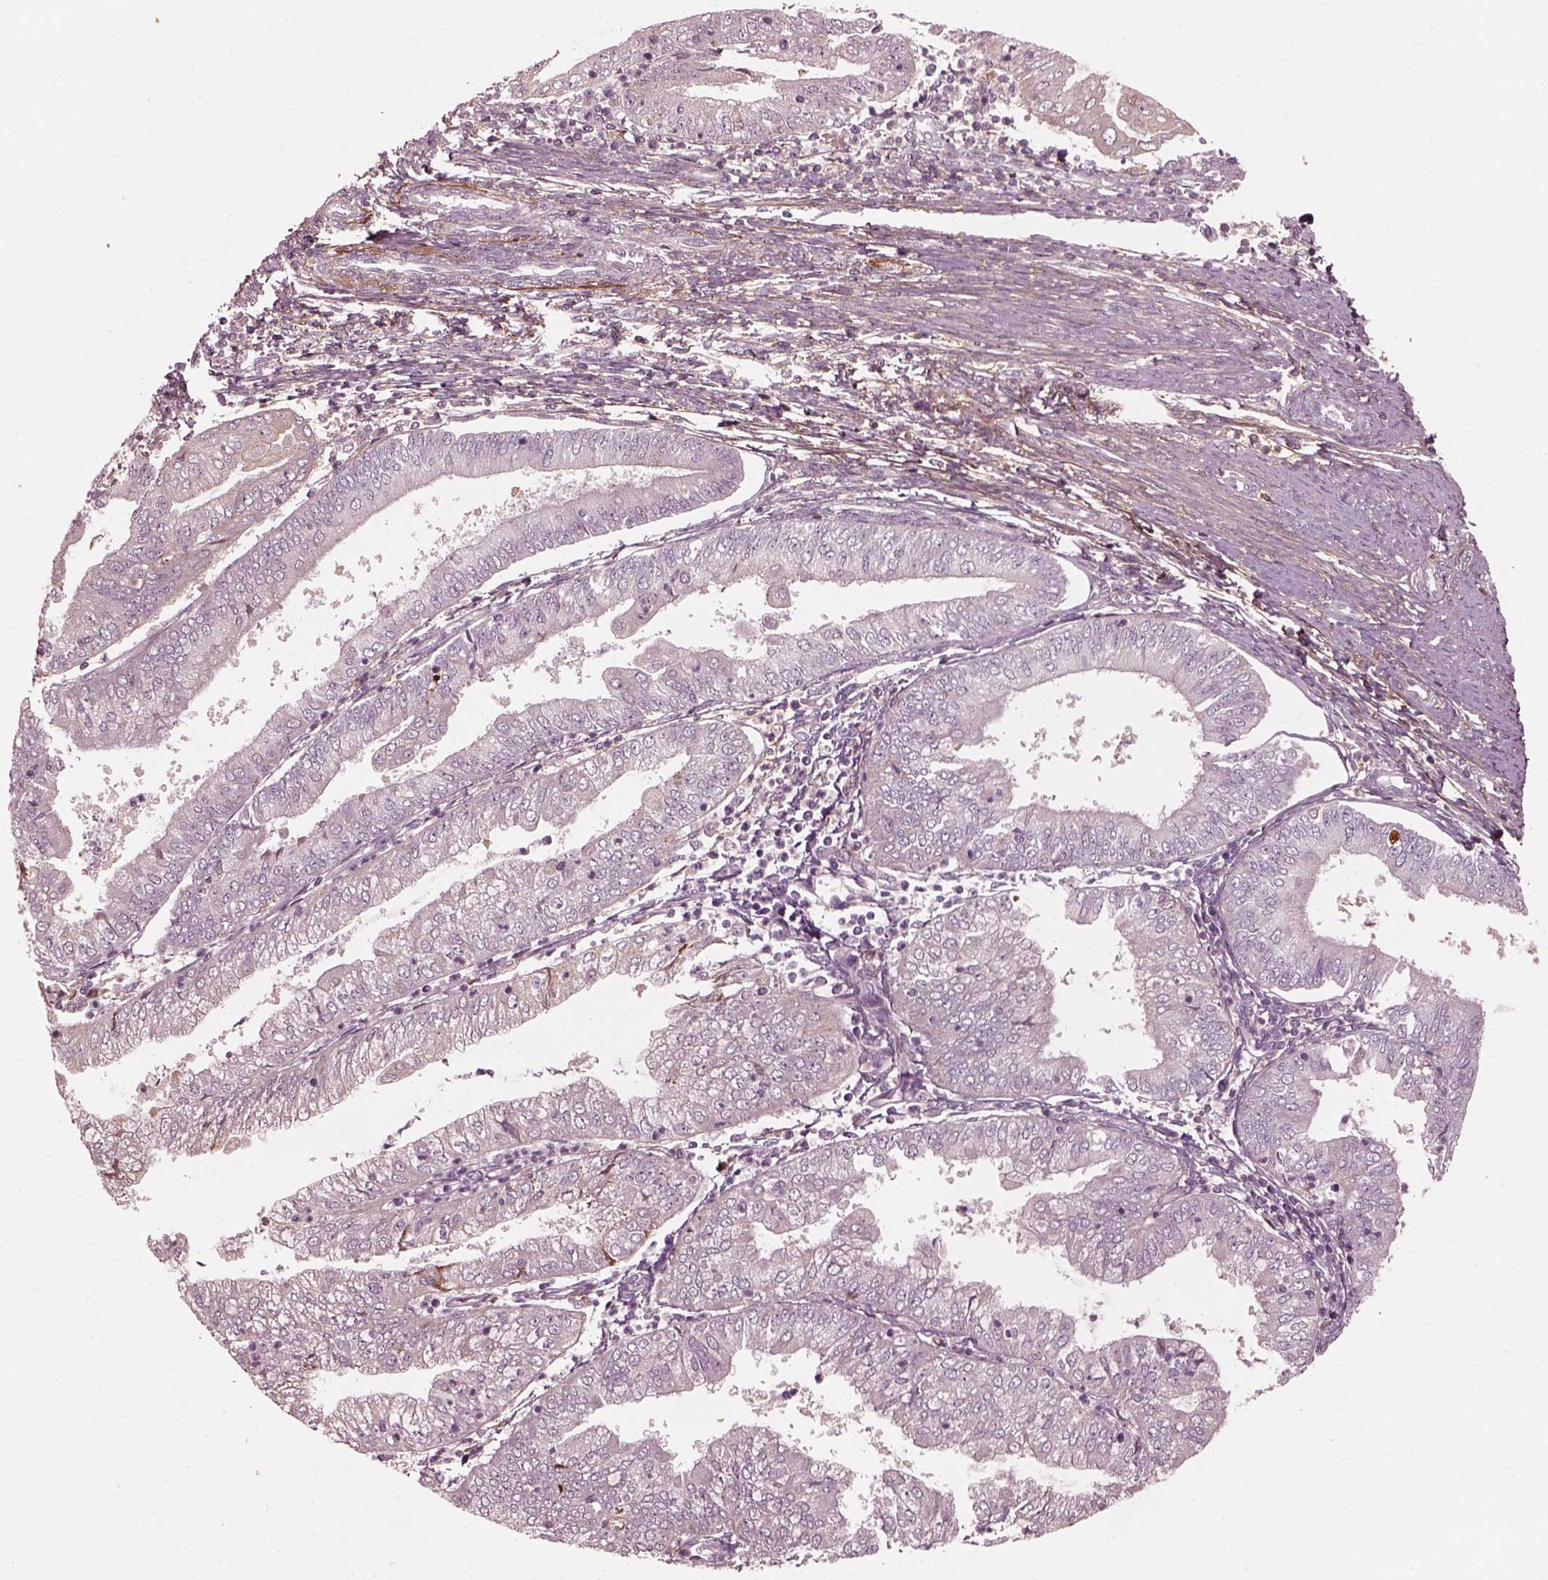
{"staining": {"intensity": "negative", "quantity": "none", "location": "none"}, "tissue": "endometrial cancer", "cell_type": "Tumor cells", "image_type": "cancer", "snomed": [{"axis": "morphology", "description": "Adenocarcinoma, NOS"}, {"axis": "topography", "description": "Endometrium"}], "caption": "DAB (3,3'-diaminobenzidine) immunohistochemical staining of endometrial adenocarcinoma exhibits no significant expression in tumor cells. The staining is performed using DAB (3,3'-diaminobenzidine) brown chromogen with nuclei counter-stained in using hematoxylin.", "gene": "EFEMP1", "patient": {"sex": "female", "age": 55}}